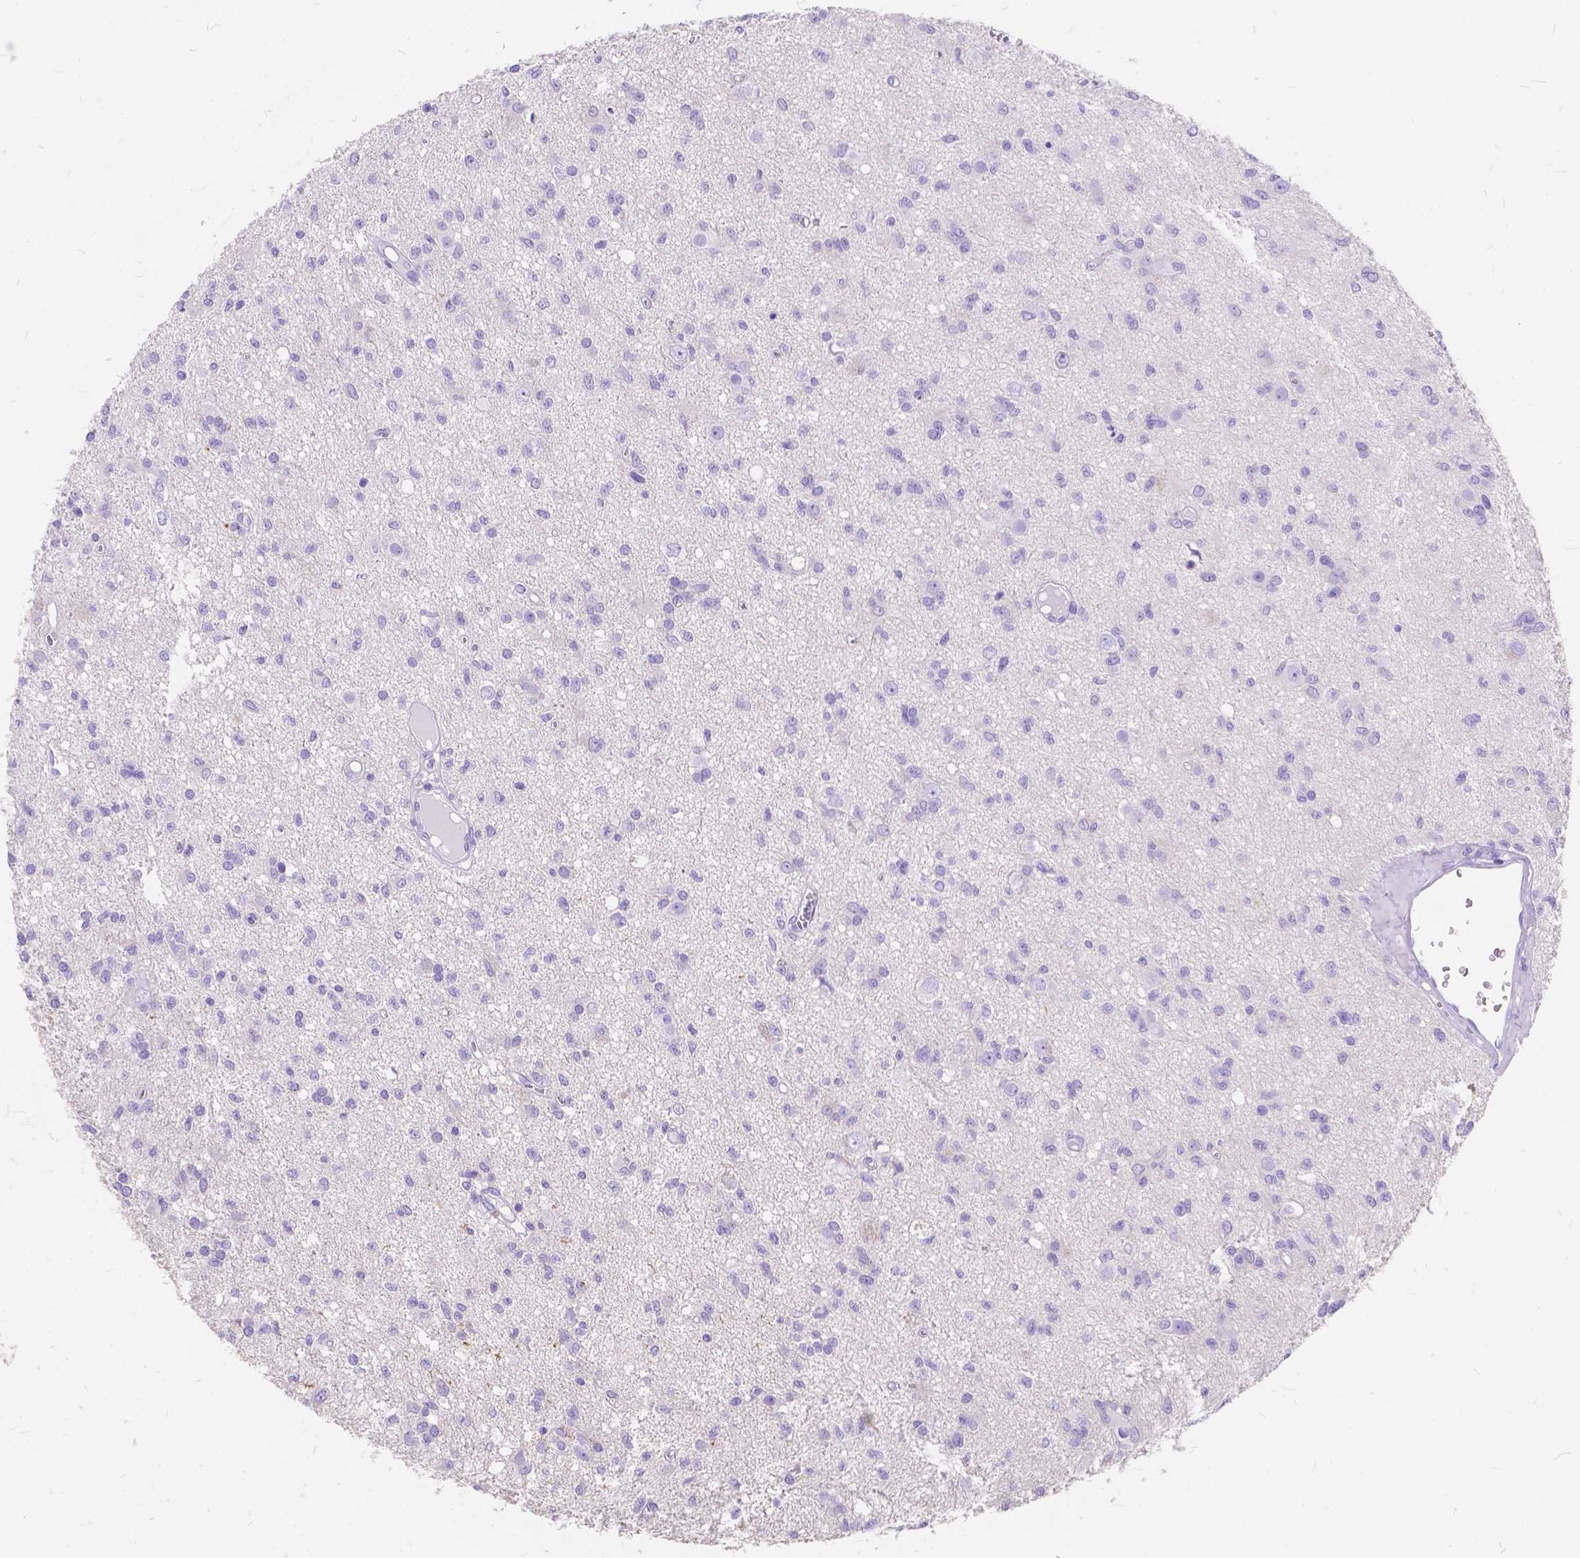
{"staining": {"intensity": "negative", "quantity": "none", "location": "none"}, "tissue": "glioma", "cell_type": "Tumor cells", "image_type": "cancer", "snomed": [{"axis": "morphology", "description": "Glioma, malignant, Low grade"}, {"axis": "topography", "description": "Brain"}], "caption": "An immunohistochemistry (IHC) histopathology image of malignant glioma (low-grade) is shown. There is no staining in tumor cells of malignant glioma (low-grade). (Brightfield microscopy of DAB IHC at high magnification).", "gene": "FOXL2", "patient": {"sex": "male", "age": 64}}